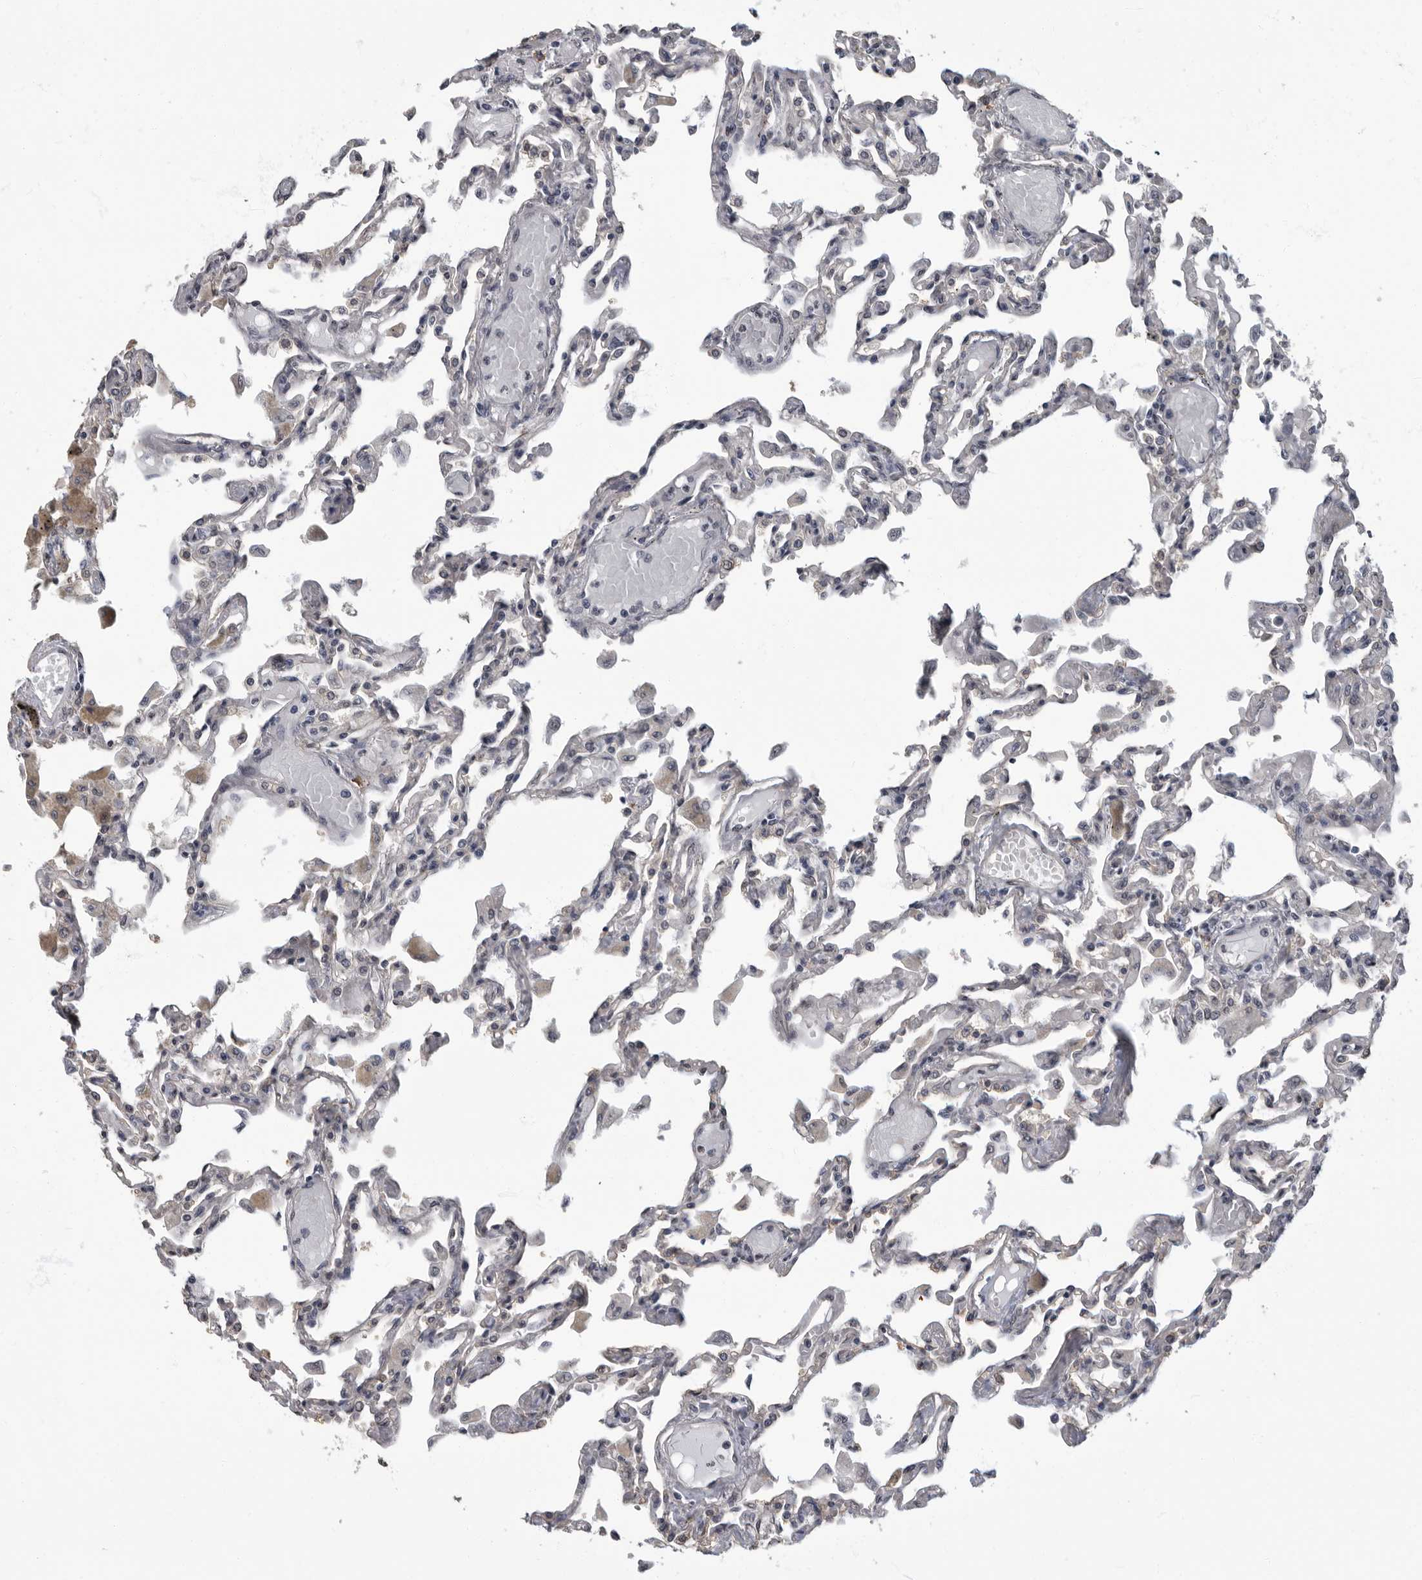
{"staining": {"intensity": "weak", "quantity": "<25%", "location": "nuclear"}, "tissue": "lung", "cell_type": "Alveolar cells", "image_type": "normal", "snomed": [{"axis": "morphology", "description": "Normal tissue, NOS"}, {"axis": "topography", "description": "Bronchus"}, {"axis": "topography", "description": "Lung"}], "caption": "Lung was stained to show a protein in brown. There is no significant expression in alveolar cells. Brightfield microscopy of immunohistochemistry stained with DAB (3,3'-diaminobenzidine) (brown) and hematoxylin (blue), captured at high magnification.", "gene": "ARHGEF10", "patient": {"sex": "female", "age": 49}}